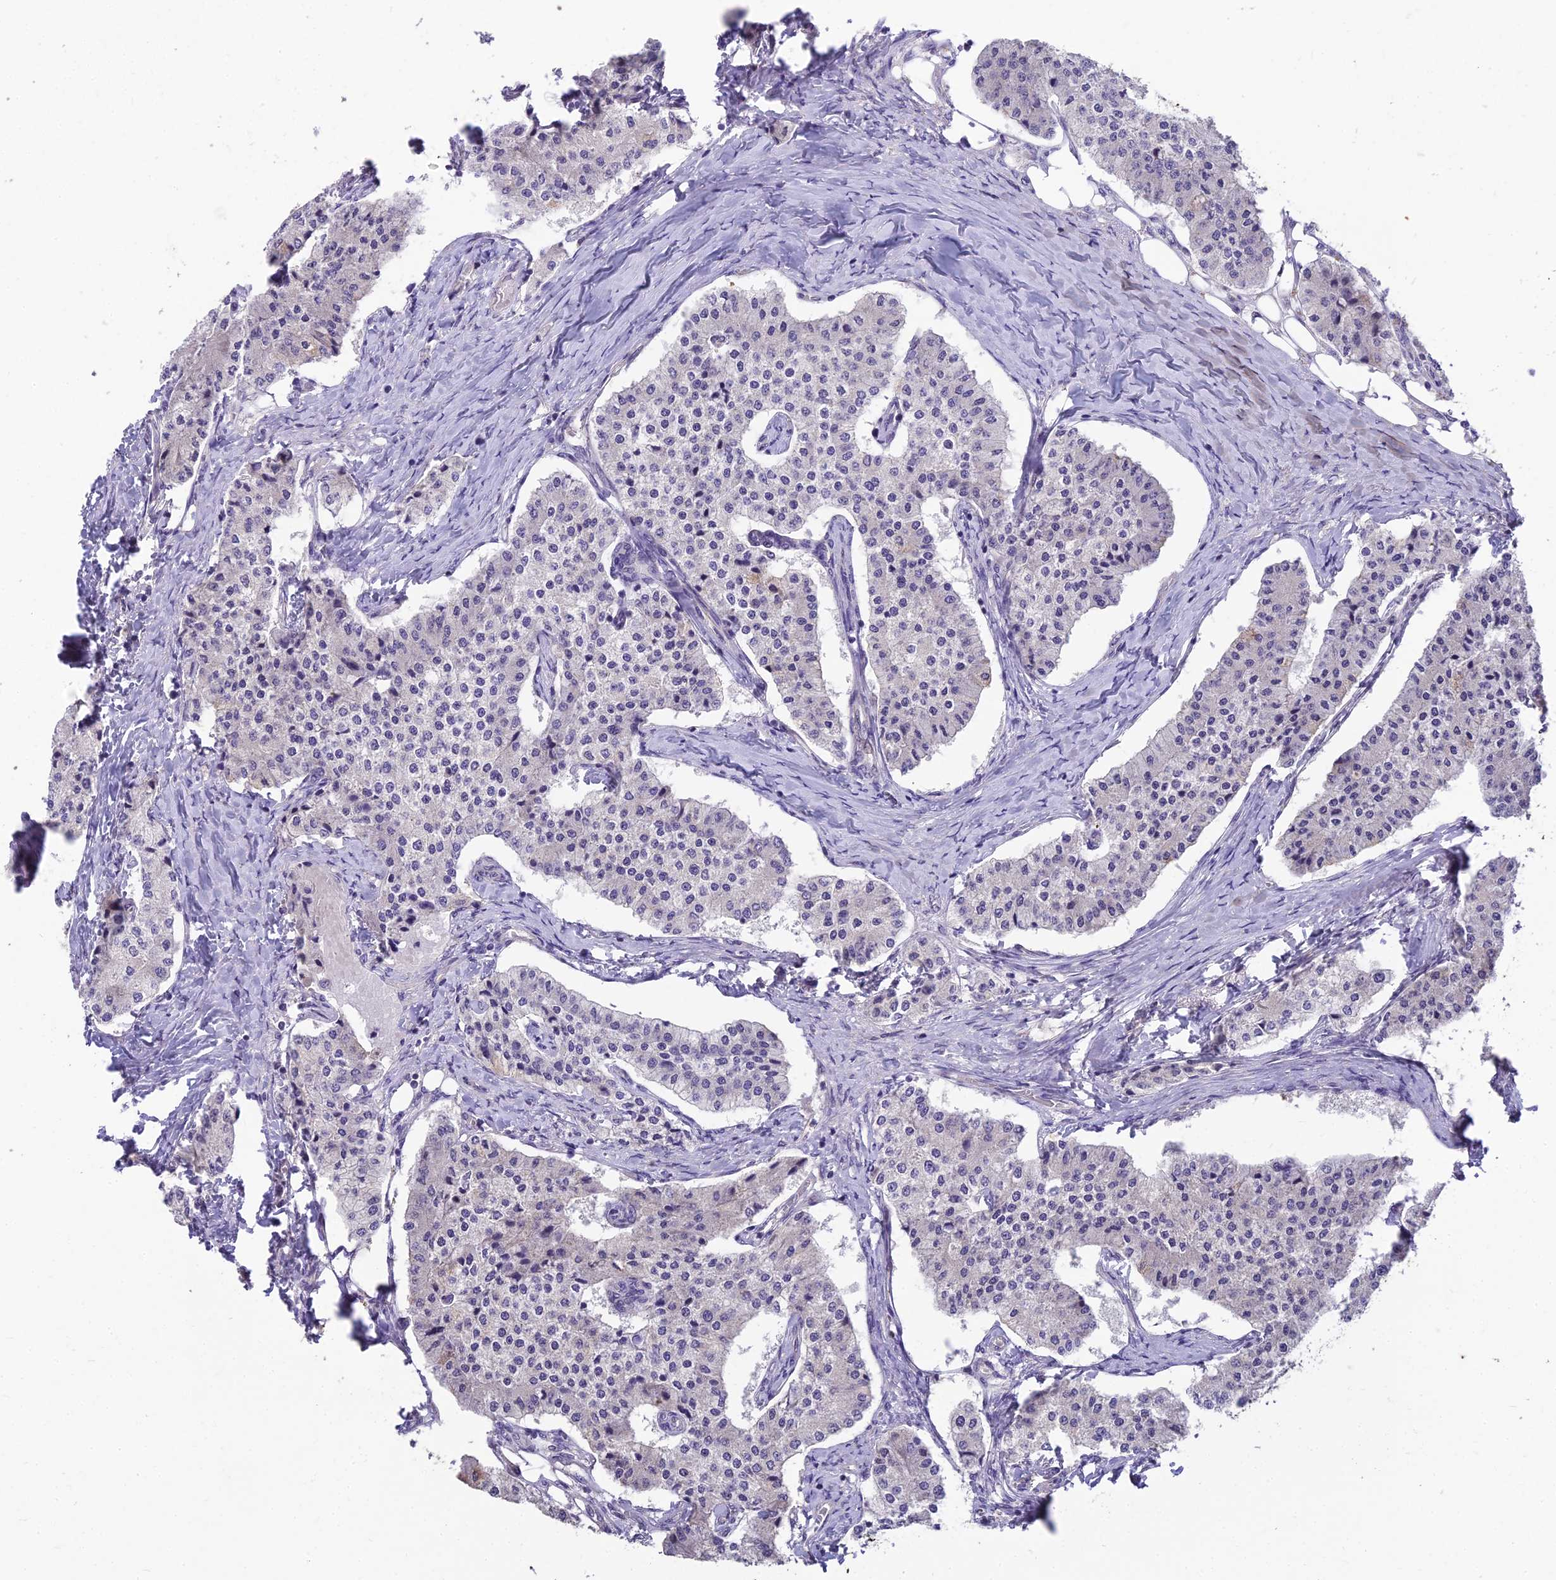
{"staining": {"intensity": "negative", "quantity": "none", "location": "none"}, "tissue": "carcinoid", "cell_type": "Tumor cells", "image_type": "cancer", "snomed": [{"axis": "morphology", "description": "Carcinoid, malignant, NOS"}, {"axis": "topography", "description": "Colon"}], "caption": "High magnification brightfield microscopy of malignant carcinoid stained with DAB (brown) and counterstained with hematoxylin (blue): tumor cells show no significant positivity. The staining is performed using DAB (3,3'-diaminobenzidine) brown chromogen with nuclei counter-stained in using hematoxylin.", "gene": "ZNF333", "patient": {"sex": "female", "age": 52}}